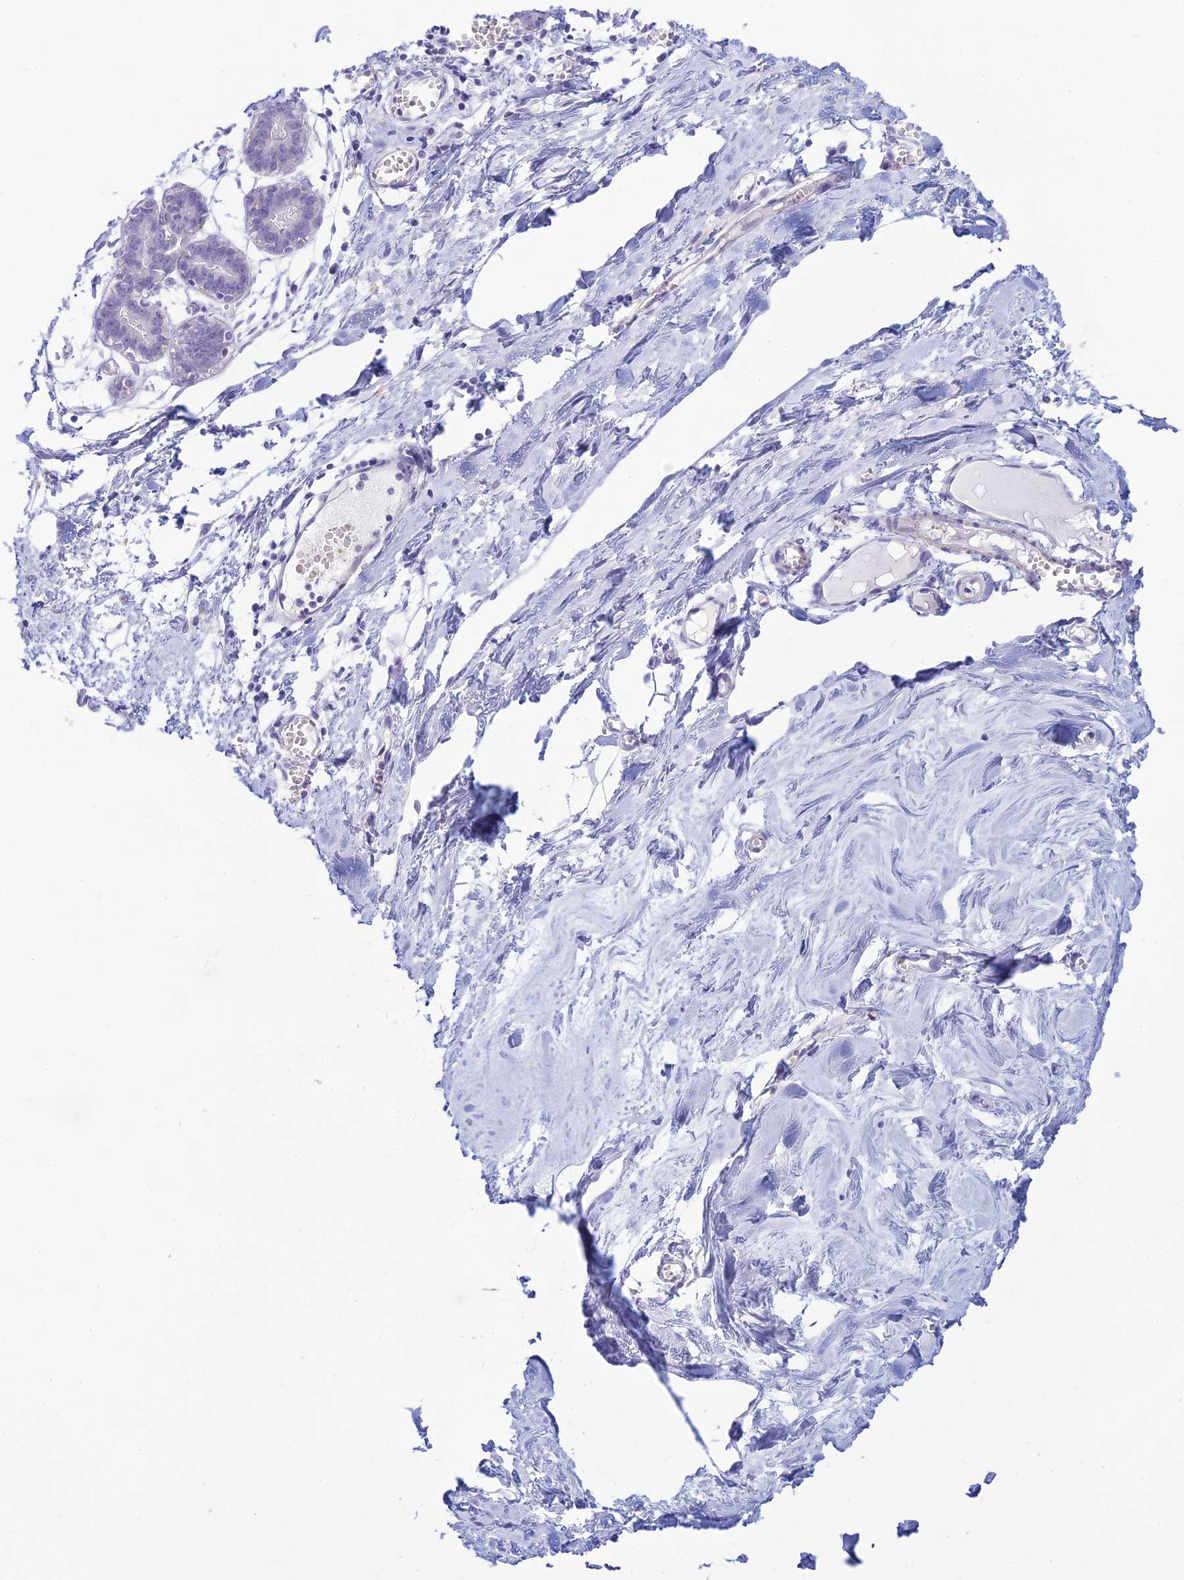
{"staining": {"intensity": "negative", "quantity": "none", "location": "none"}, "tissue": "breast", "cell_type": "Adipocytes", "image_type": "normal", "snomed": [{"axis": "morphology", "description": "Normal tissue, NOS"}, {"axis": "topography", "description": "Breast"}], "caption": "Protein analysis of benign breast shows no significant positivity in adipocytes. The staining was performed using DAB to visualize the protein expression in brown, while the nuclei were stained in blue with hematoxylin (Magnification: 20x).", "gene": "FBXW4", "patient": {"sex": "female", "age": 27}}